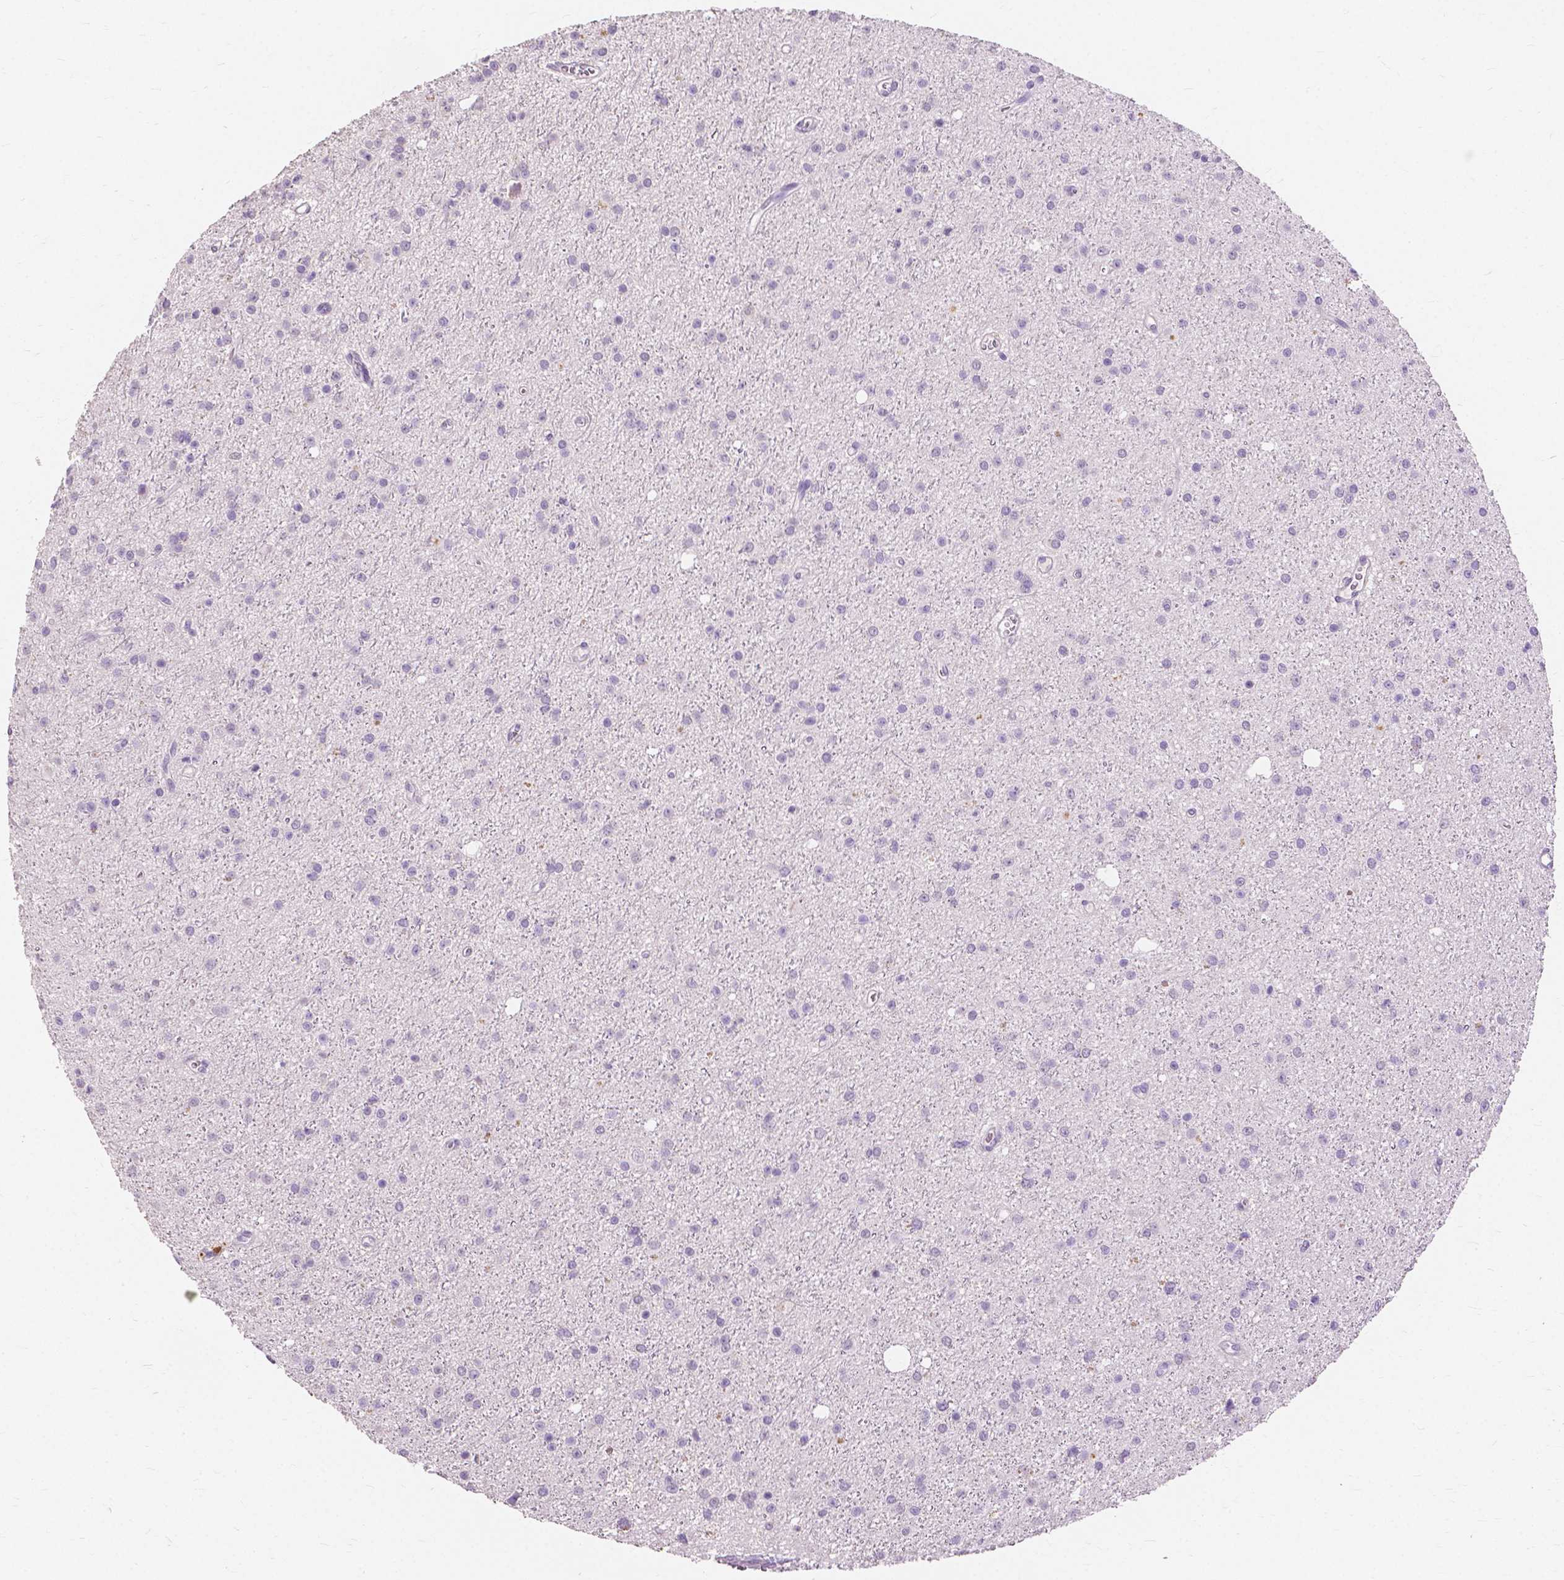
{"staining": {"intensity": "negative", "quantity": "none", "location": "none"}, "tissue": "glioma", "cell_type": "Tumor cells", "image_type": "cancer", "snomed": [{"axis": "morphology", "description": "Glioma, malignant, Low grade"}, {"axis": "topography", "description": "Brain"}], "caption": "Immunohistochemistry (IHC) of malignant glioma (low-grade) reveals no staining in tumor cells. Nuclei are stained in blue.", "gene": "CXCR2", "patient": {"sex": "male", "age": 27}}